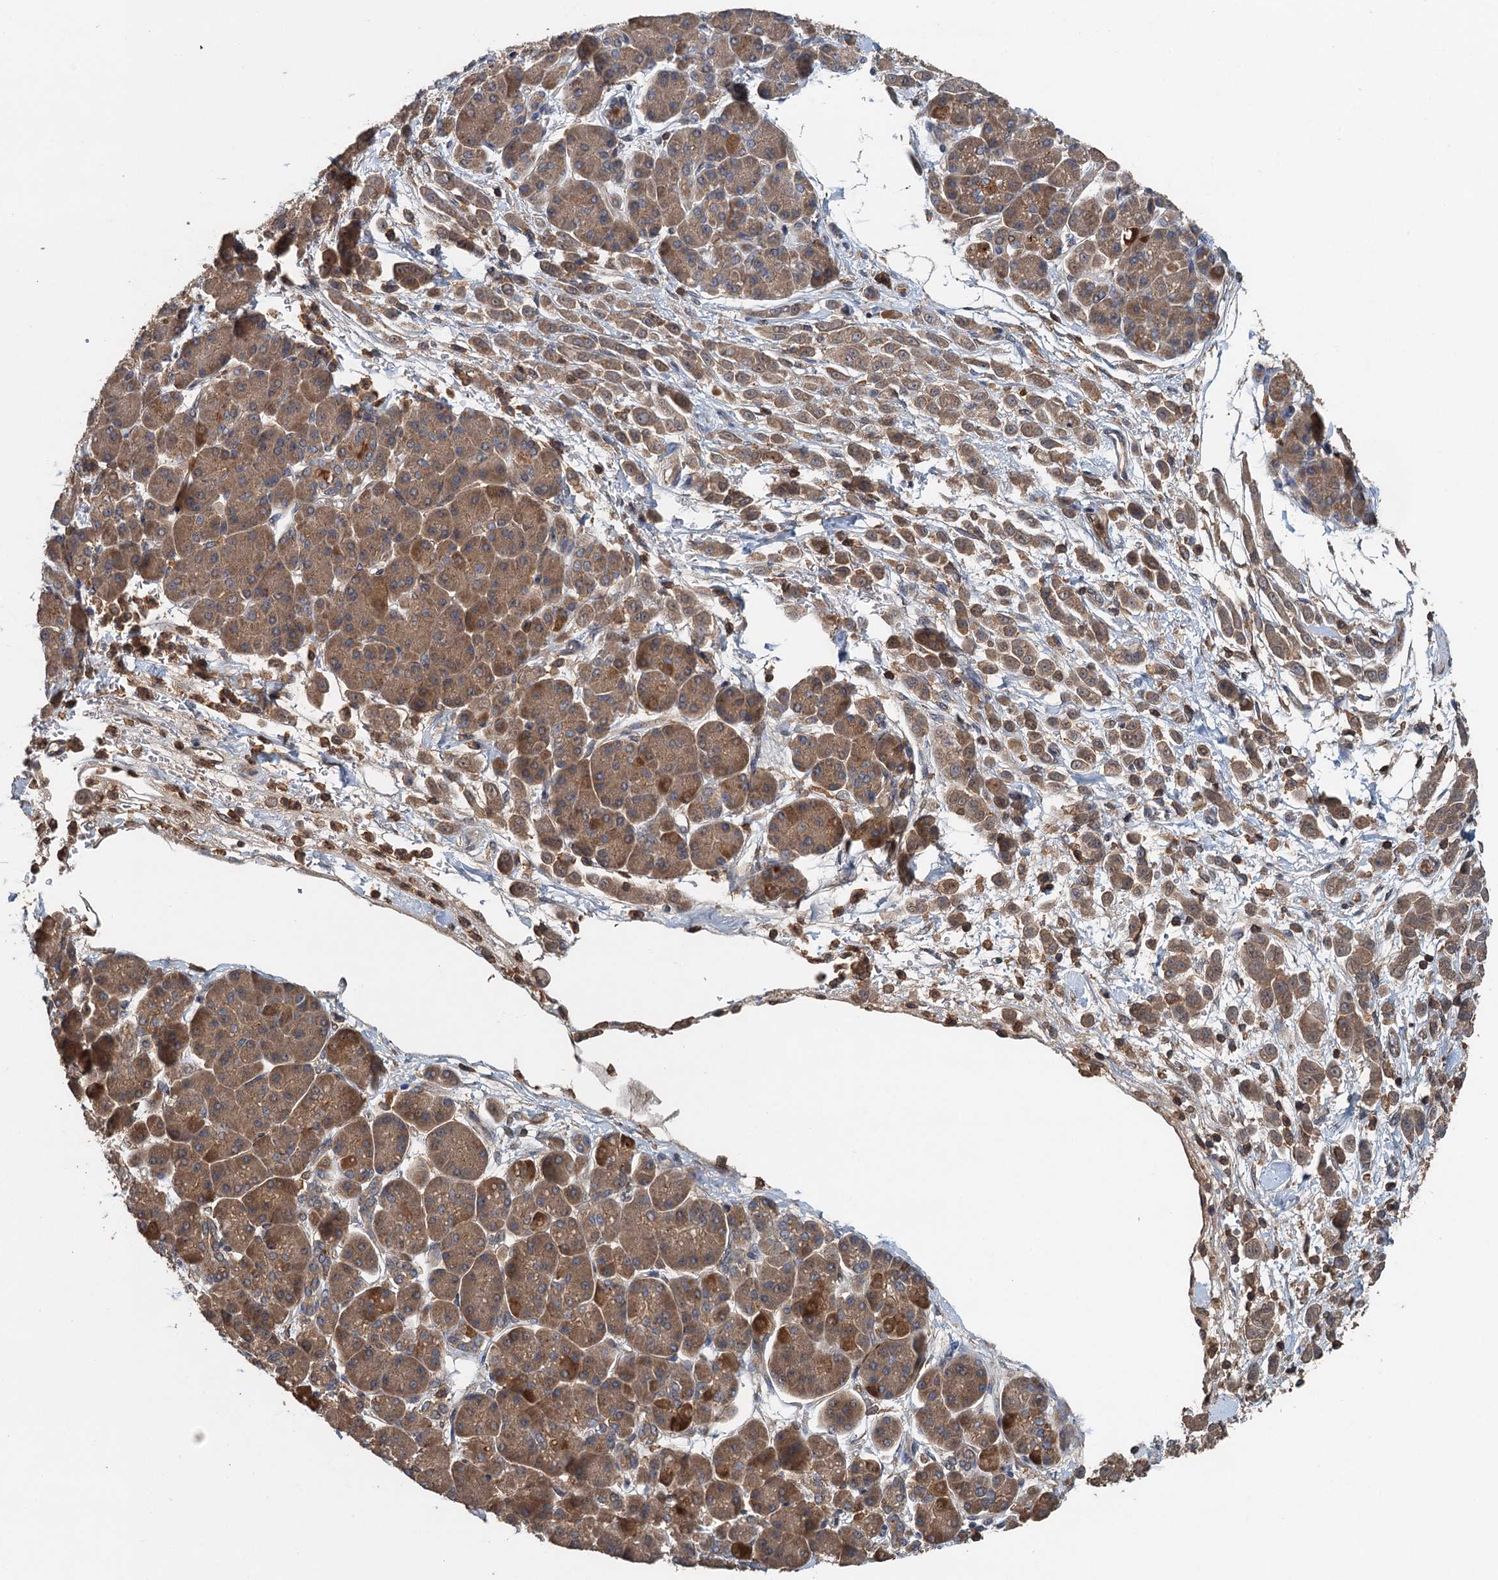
{"staining": {"intensity": "moderate", "quantity": ">75%", "location": "cytoplasmic/membranous"}, "tissue": "pancreatic cancer", "cell_type": "Tumor cells", "image_type": "cancer", "snomed": [{"axis": "morphology", "description": "Normal tissue, NOS"}, {"axis": "morphology", "description": "Adenocarcinoma, NOS"}, {"axis": "topography", "description": "Pancreas"}], "caption": "A medium amount of moderate cytoplasmic/membranous staining is appreciated in approximately >75% of tumor cells in pancreatic cancer tissue.", "gene": "BORCS5", "patient": {"sex": "female", "age": 64}}